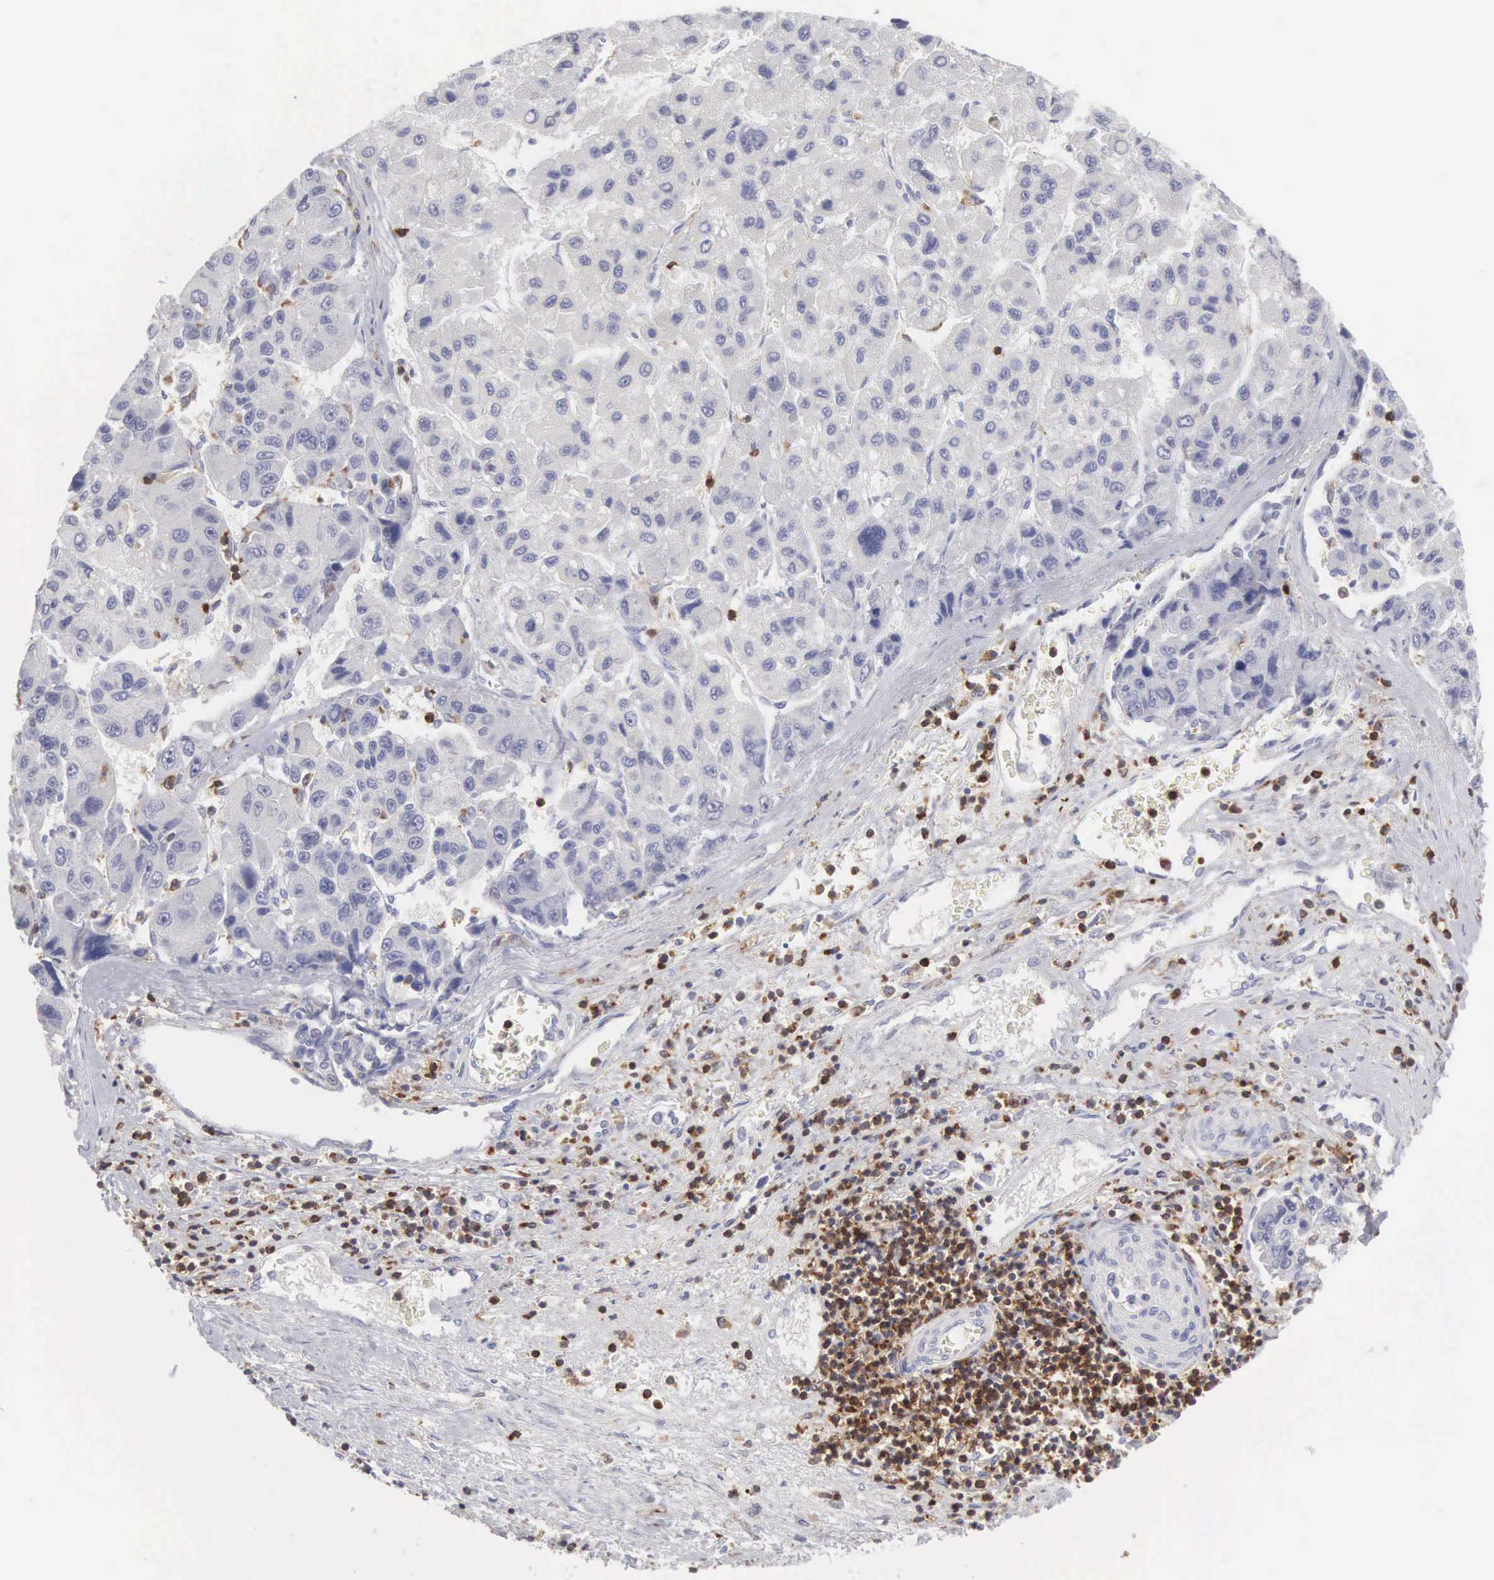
{"staining": {"intensity": "negative", "quantity": "none", "location": "none"}, "tissue": "liver cancer", "cell_type": "Tumor cells", "image_type": "cancer", "snomed": [{"axis": "morphology", "description": "Carcinoma, Hepatocellular, NOS"}, {"axis": "topography", "description": "Liver"}], "caption": "Immunohistochemistry (IHC) image of liver cancer (hepatocellular carcinoma) stained for a protein (brown), which reveals no staining in tumor cells.", "gene": "SH3BP1", "patient": {"sex": "male", "age": 64}}